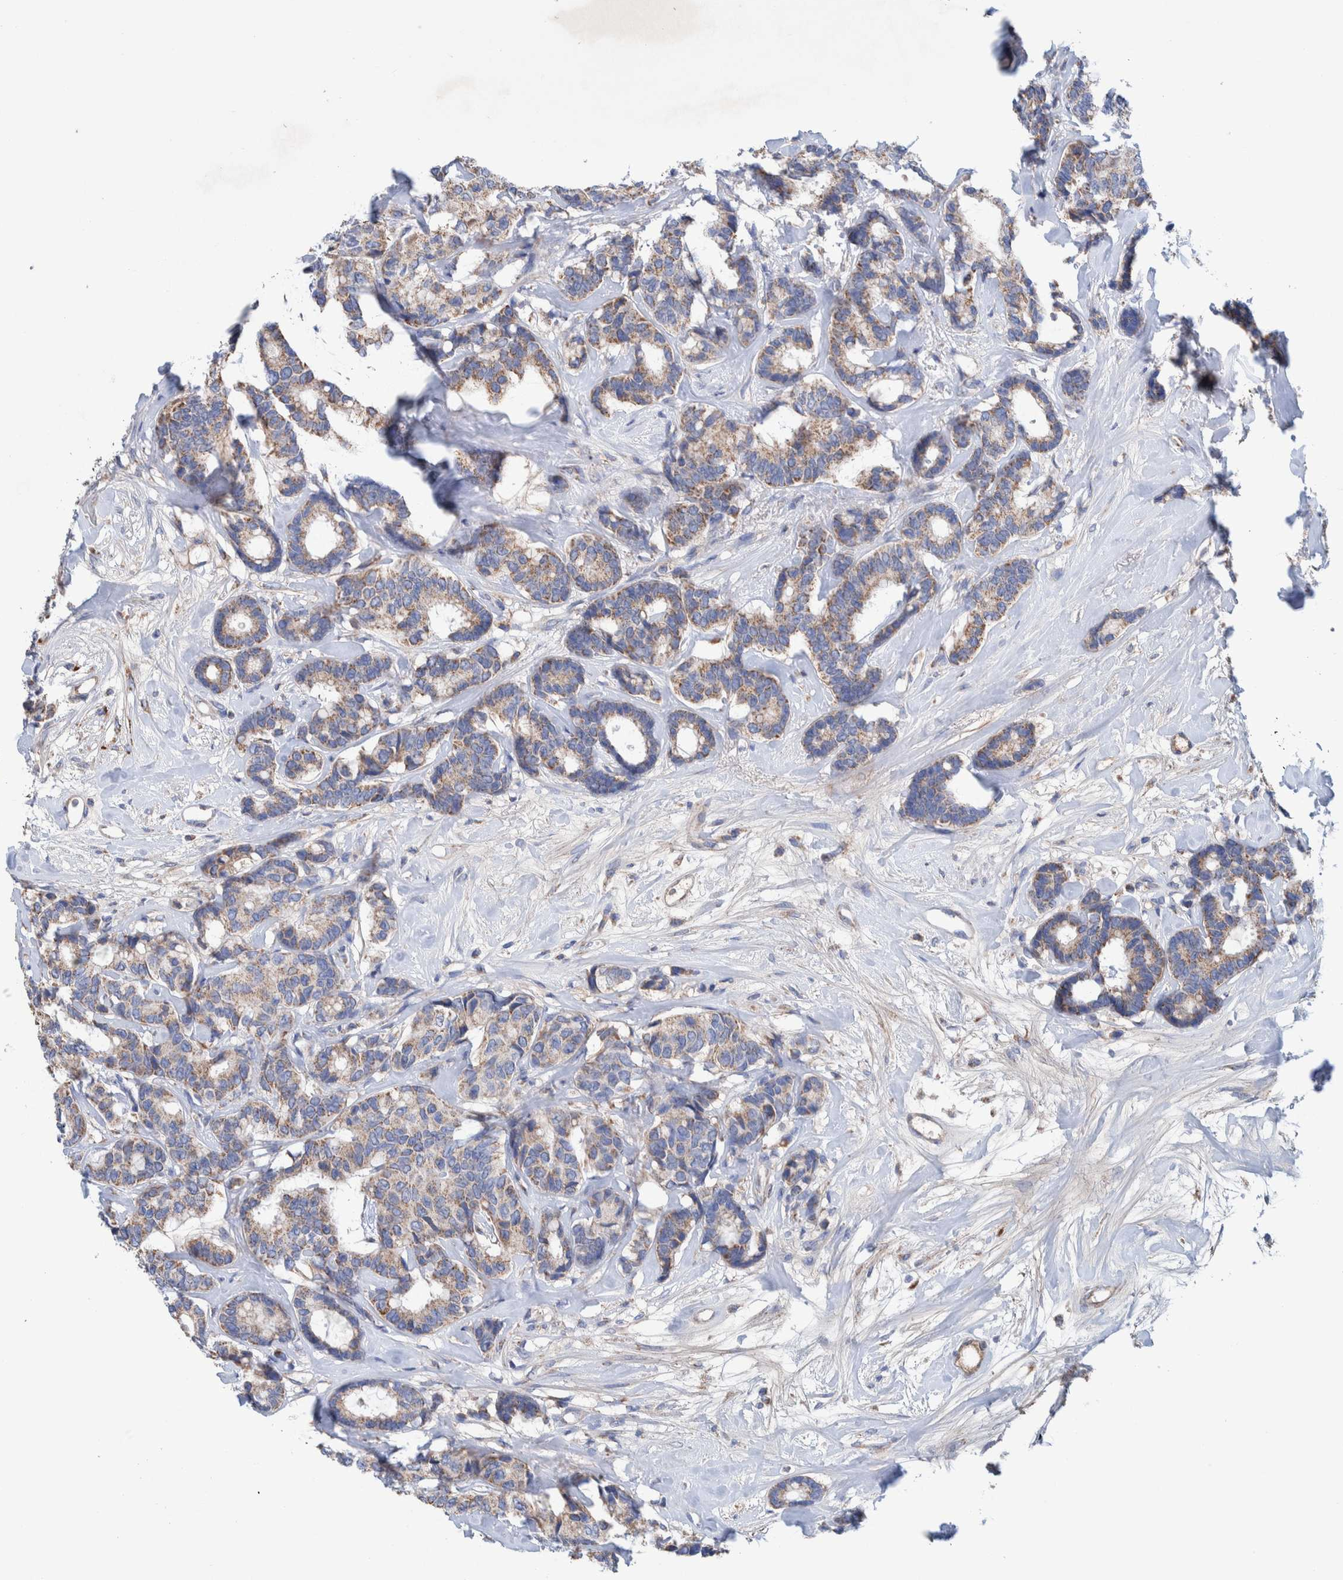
{"staining": {"intensity": "moderate", "quantity": ">75%", "location": "cytoplasmic/membranous"}, "tissue": "breast cancer", "cell_type": "Tumor cells", "image_type": "cancer", "snomed": [{"axis": "morphology", "description": "Duct carcinoma"}, {"axis": "topography", "description": "Breast"}], "caption": "This is a histology image of immunohistochemistry (IHC) staining of invasive ductal carcinoma (breast), which shows moderate expression in the cytoplasmic/membranous of tumor cells.", "gene": "DECR1", "patient": {"sex": "female", "age": 87}}